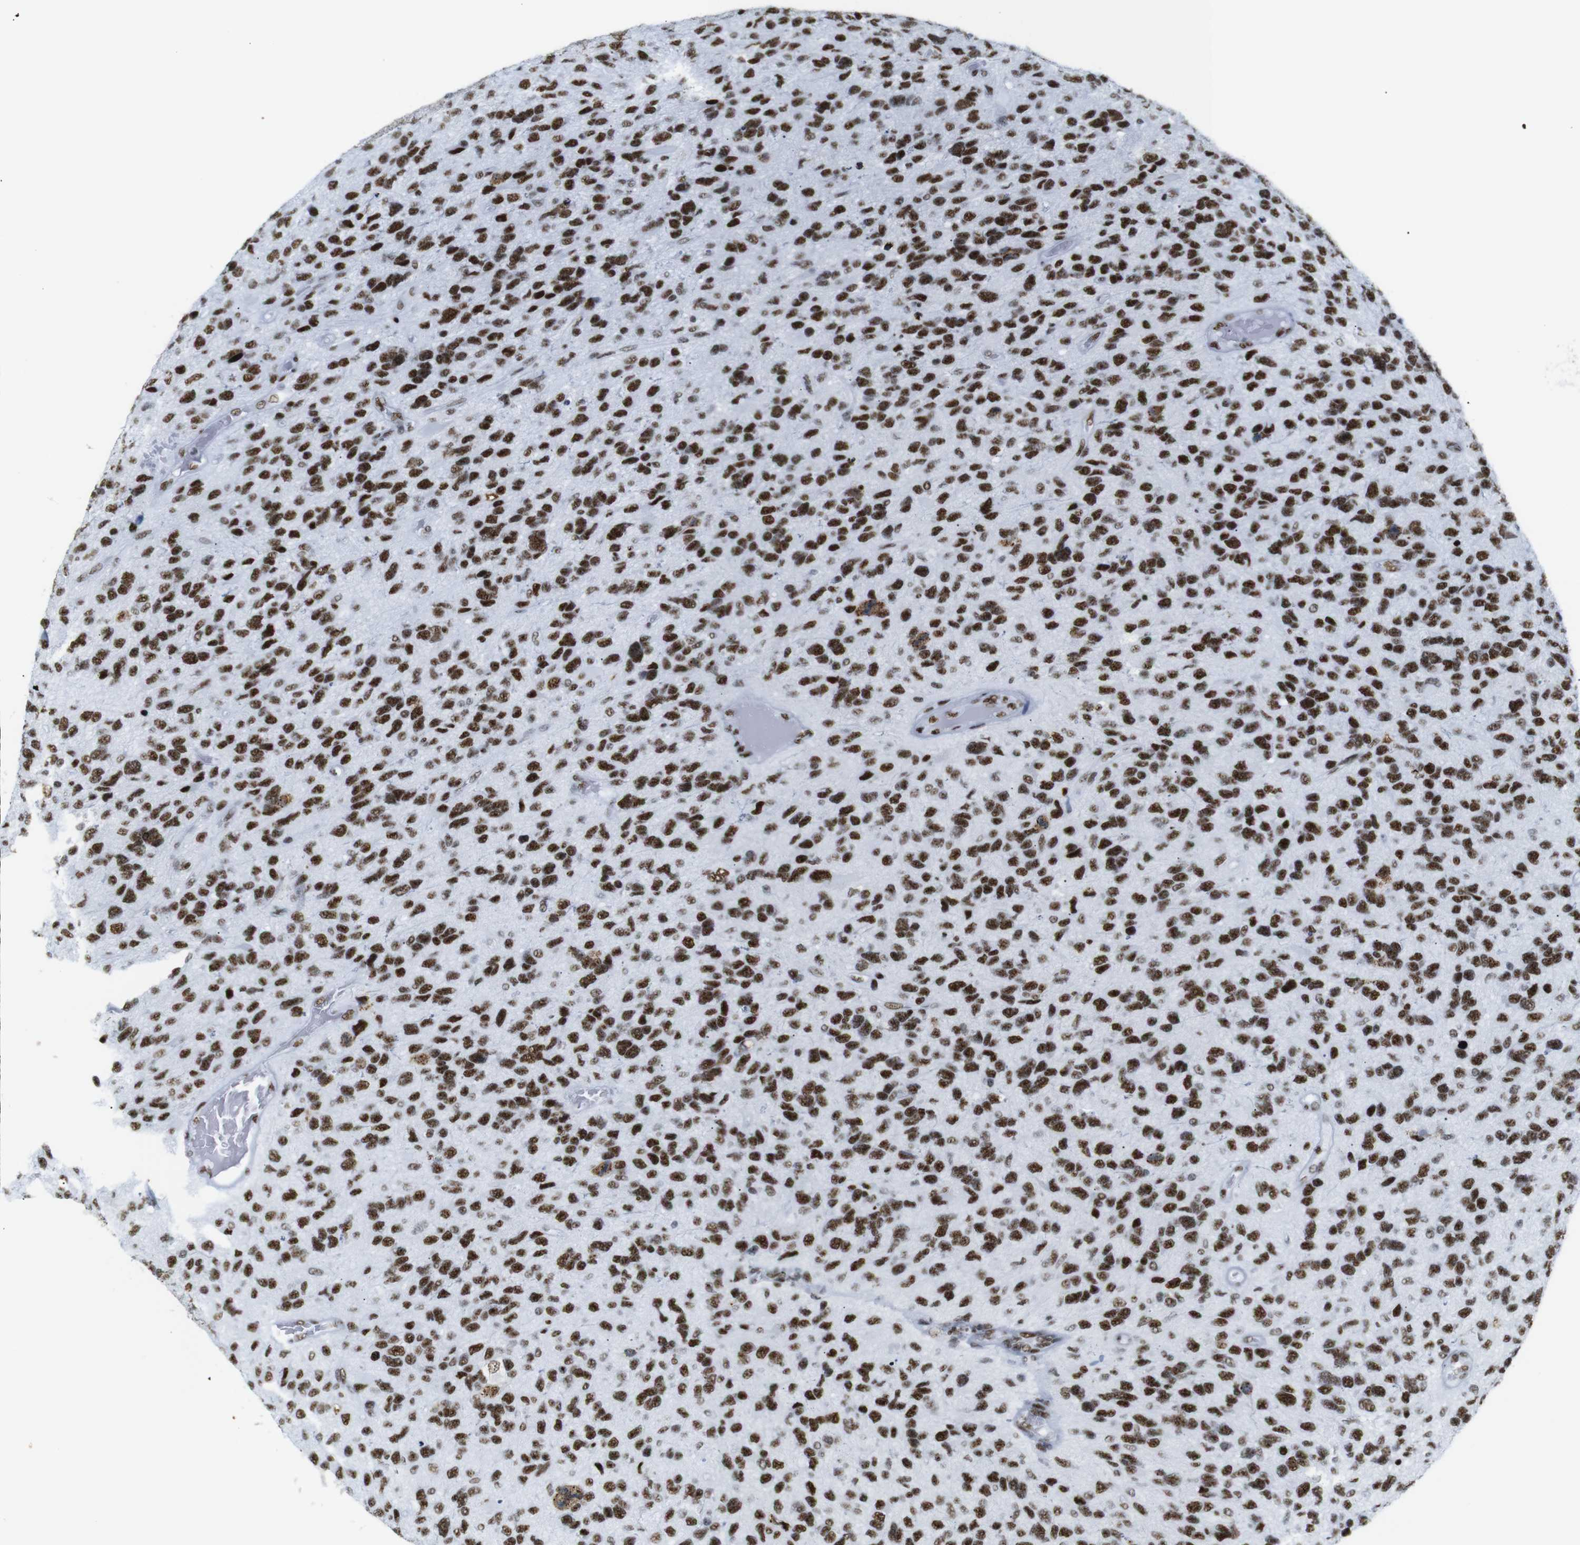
{"staining": {"intensity": "strong", "quantity": ">75%", "location": "nuclear"}, "tissue": "glioma", "cell_type": "Tumor cells", "image_type": "cancer", "snomed": [{"axis": "morphology", "description": "Glioma, malignant, High grade"}, {"axis": "topography", "description": "Brain"}], "caption": "Human glioma stained for a protein (brown) exhibits strong nuclear positive expression in about >75% of tumor cells.", "gene": "TRA2B", "patient": {"sex": "female", "age": 58}}